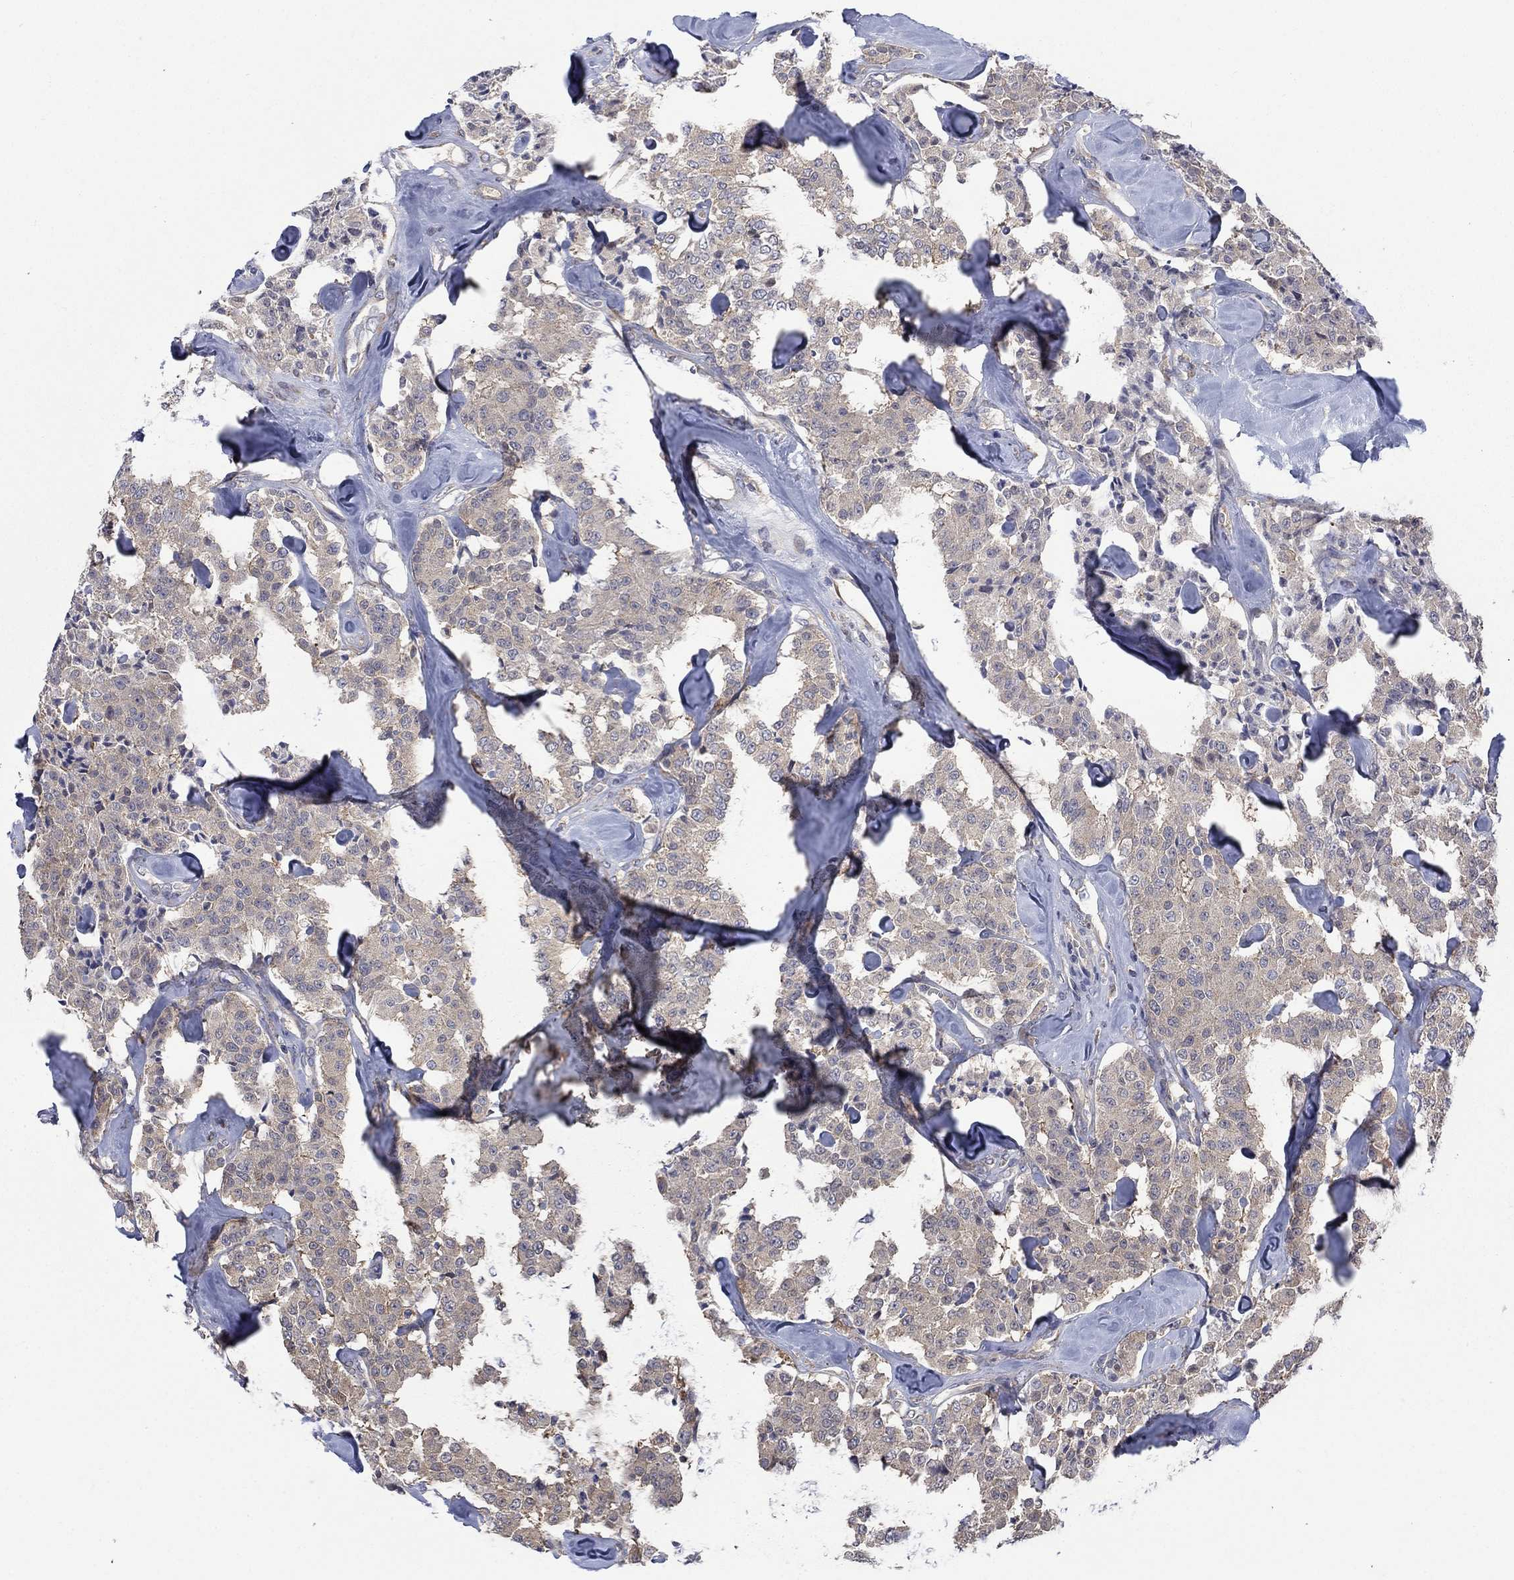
{"staining": {"intensity": "weak", "quantity": ">75%", "location": "cytoplasmic/membranous"}, "tissue": "carcinoid", "cell_type": "Tumor cells", "image_type": "cancer", "snomed": [{"axis": "morphology", "description": "Carcinoid, malignant, NOS"}, {"axis": "topography", "description": "Pancreas"}], "caption": "This is a histology image of immunohistochemistry (IHC) staining of malignant carcinoid, which shows weak expression in the cytoplasmic/membranous of tumor cells.", "gene": "PDZD2", "patient": {"sex": "male", "age": 41}}